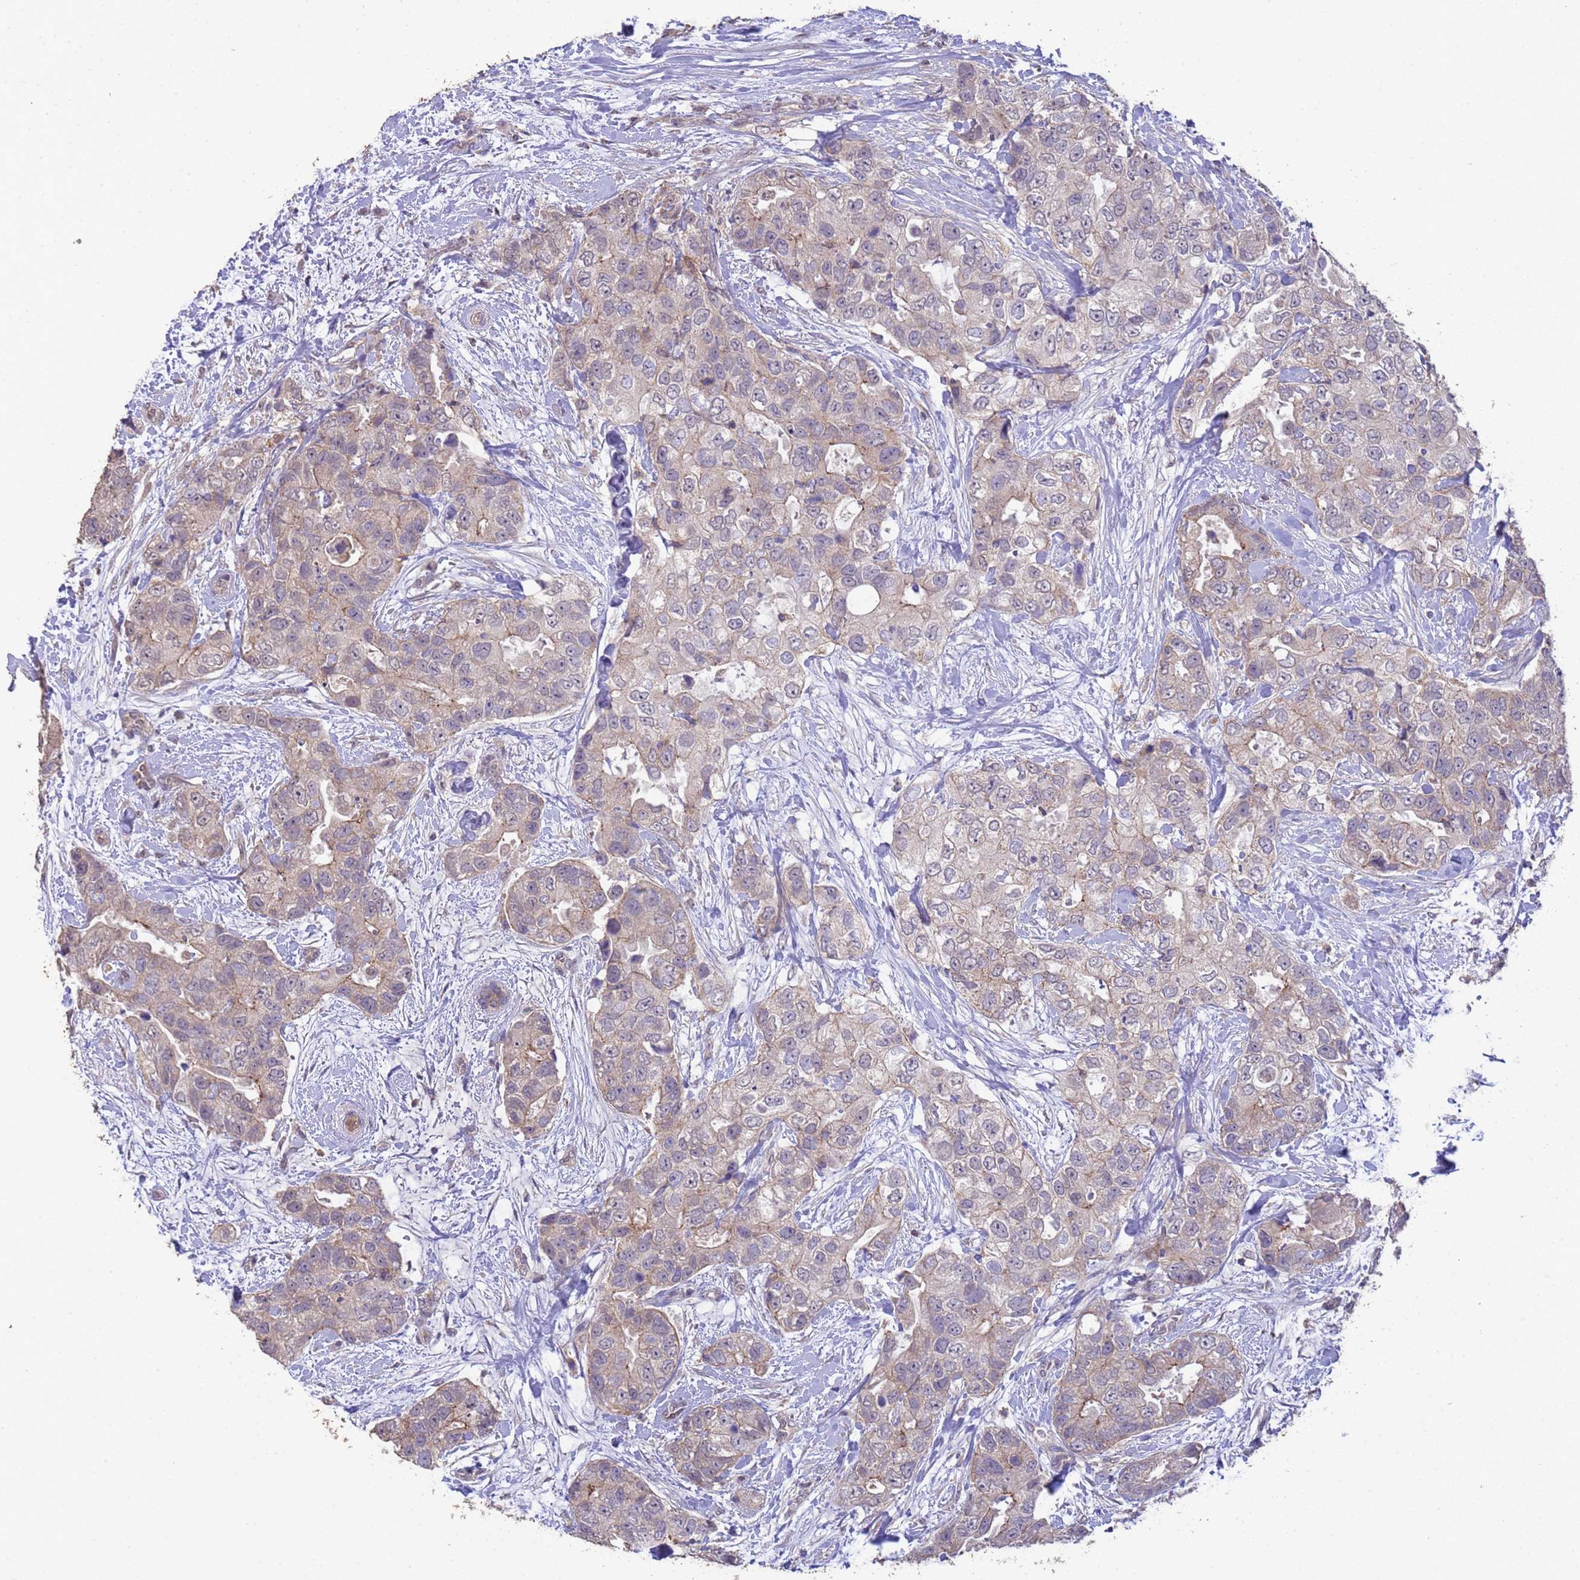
{"staining": {"intensity": "weak", "quantity": "<25%", "location": "cytoplasmic/membranous"}, "tissue": "breast cancer", "cell_type": "Tumor cells", "image_type": "cancer", "snomed": [{"axis": "morphology", "description": "Duct carcinoma"}, {"axis": "topography", "description": "Breast"}], "caption": "A photomicrograph of invasive ductal carcinoma (breast) stained for a protein shows no brown staining in tumor cells. (Brightfield microscopy of DAB immunohistochemistry (IHC) at high magnification).", "gene": "NPHP1", "patient": {"sex": "female", "age": 62}}